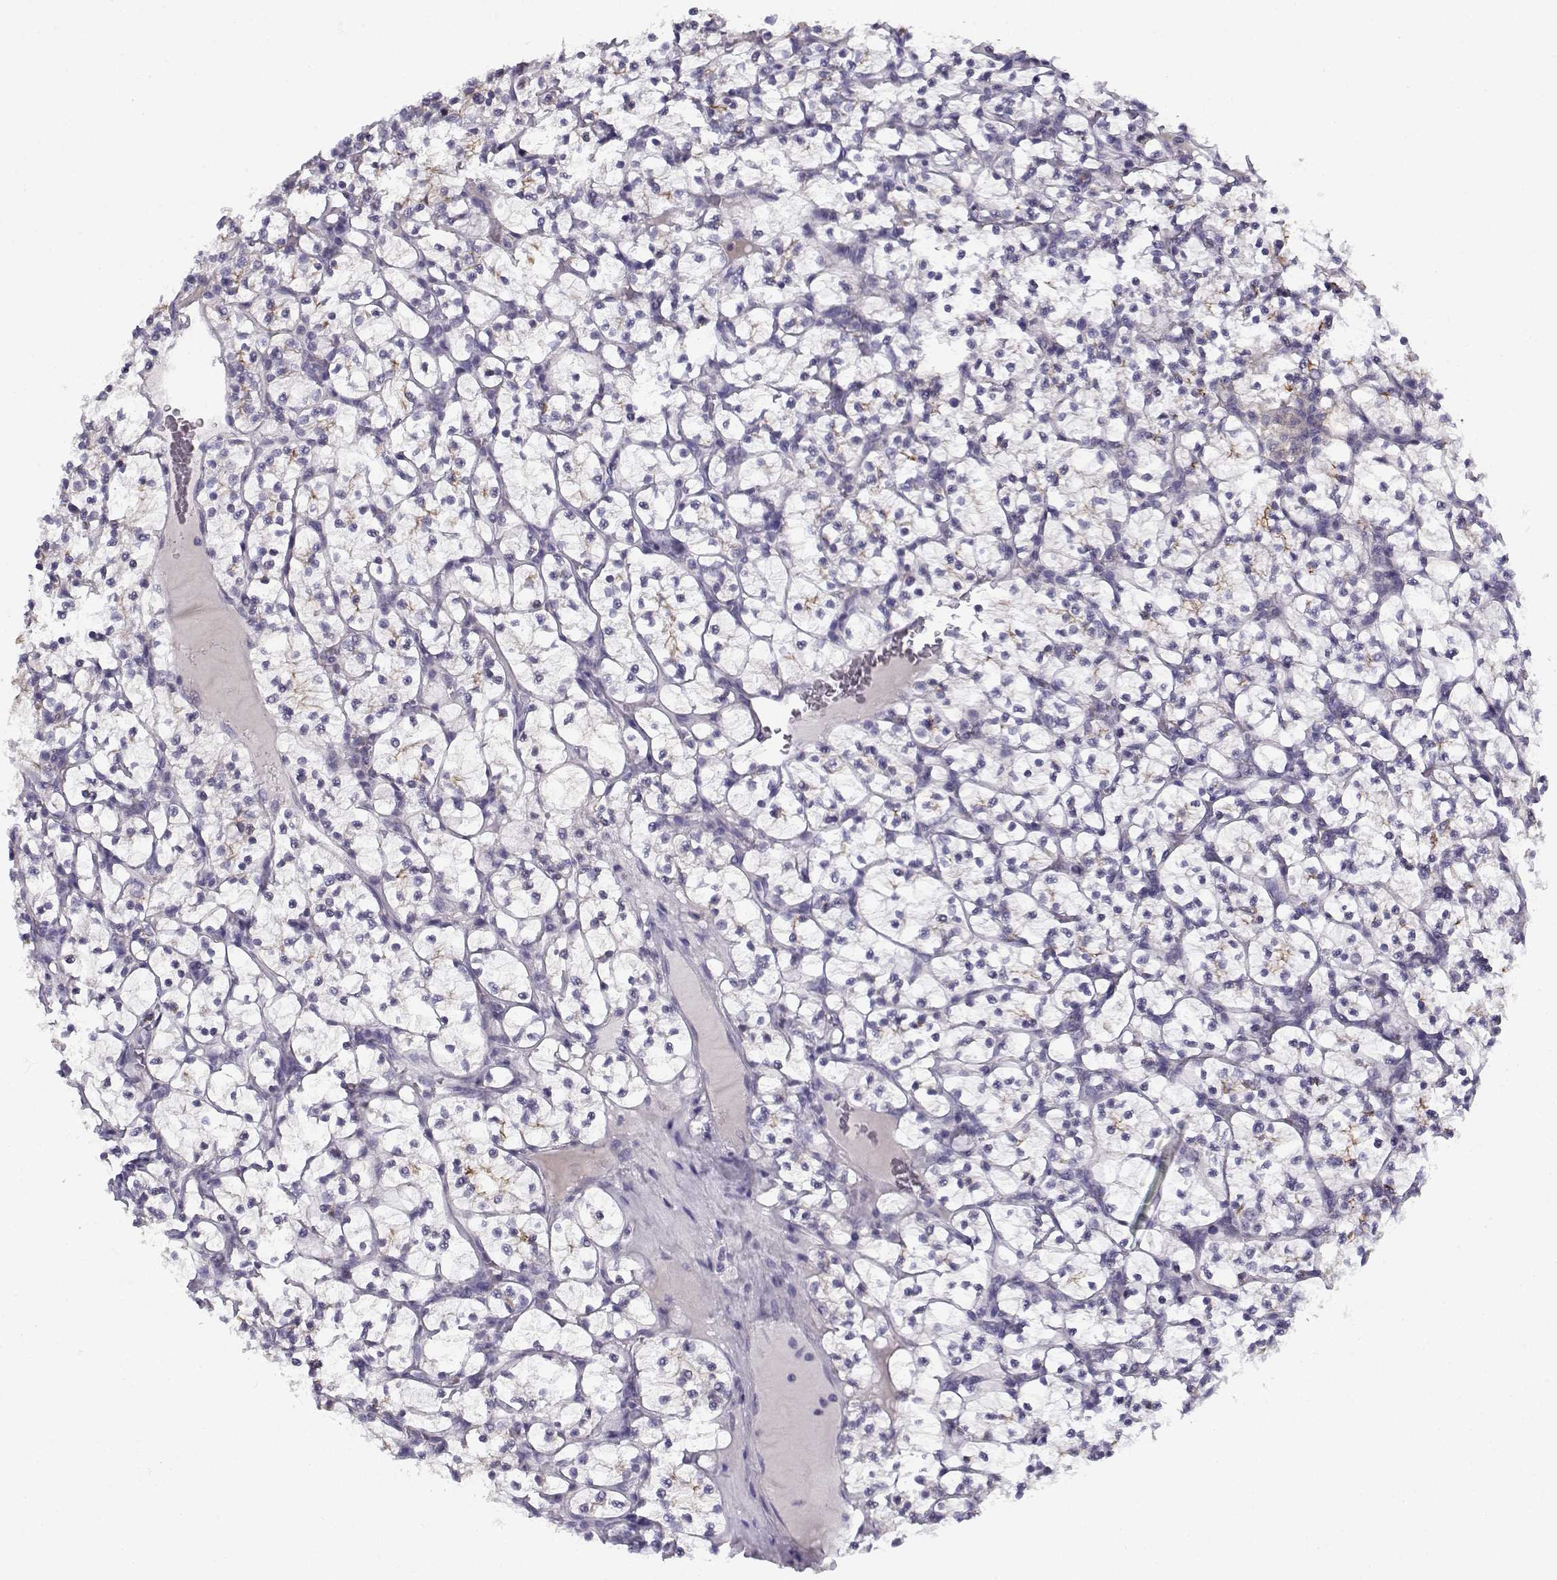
{"staining": {"intensity": "weak", "quantity": "<25%", "location": "cytoplasmic/membranous"}, "tissue": "renal cancer", "cell_type": "Tumor cells", "image_type": "cancer", "snomed": [{"axis": "morphology", "description": "Adenocarcinoma, NOS"}, {"axis": "topography", "description": "Kidney"}], "caption": "A photomicrograph of renal cancer (adenocarcinoma) stained for a protein demonstrates no brown staining in tumor cells.", "gene": "CREB3L3", "patient": {"sex": "female", "age": 89}}